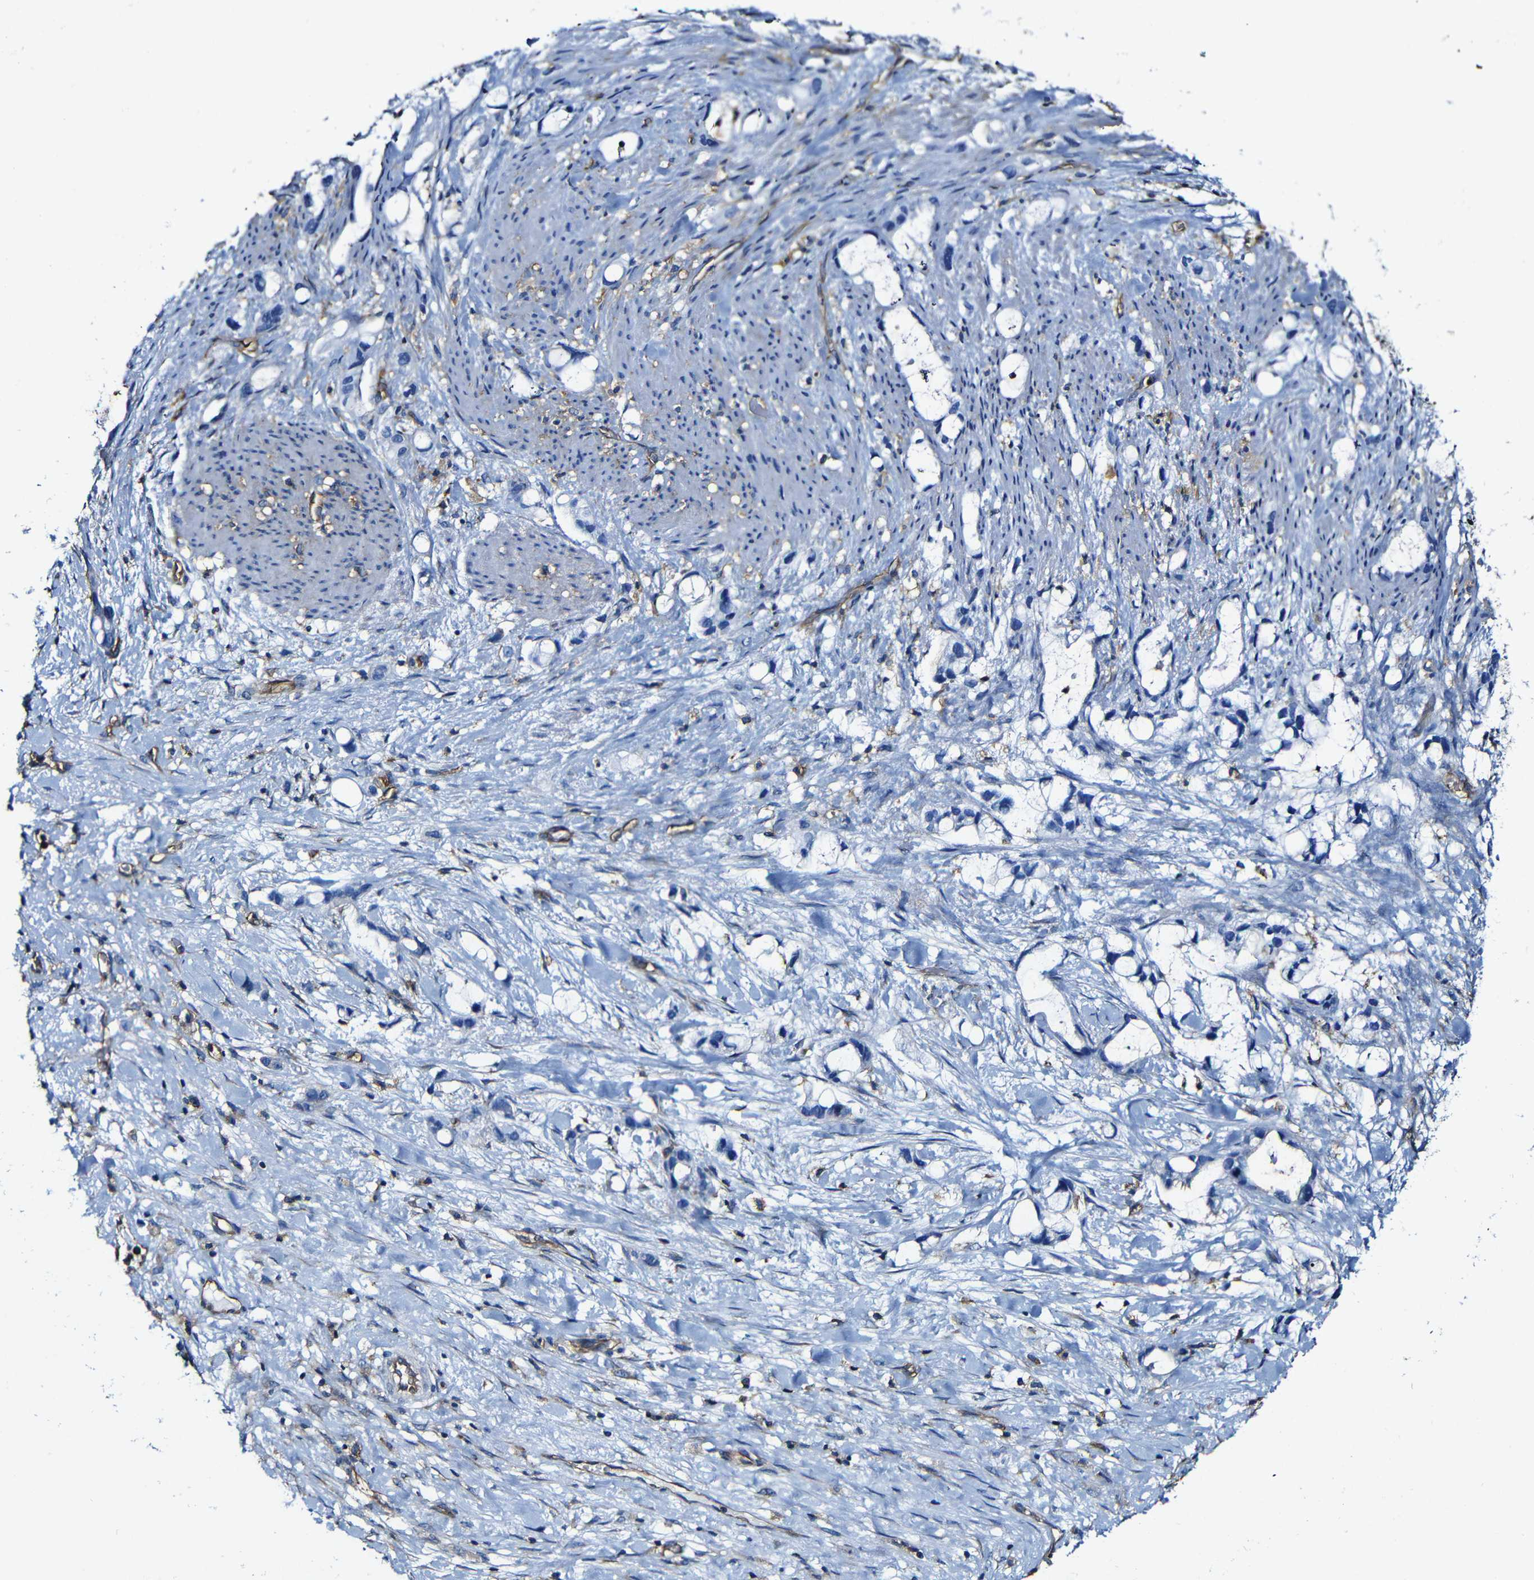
{"staining": {"intensity": "negative", "quantity": "none", "location": "none"}, "tissue": "liver cancer", "cell_type": "Tumor cells", "image_type": "cancer", "snomed": [{"axis": "morphology", "description": "Cholangiocarcinoma"}, {"axis": "topography", "description": "Liver"}], "caption": "Tumor cells are negative for protein expression in human liver cancer (cholangiocarcinoma).", "gene": "MSN", "patient": {"sex": "female", "age": 65}}